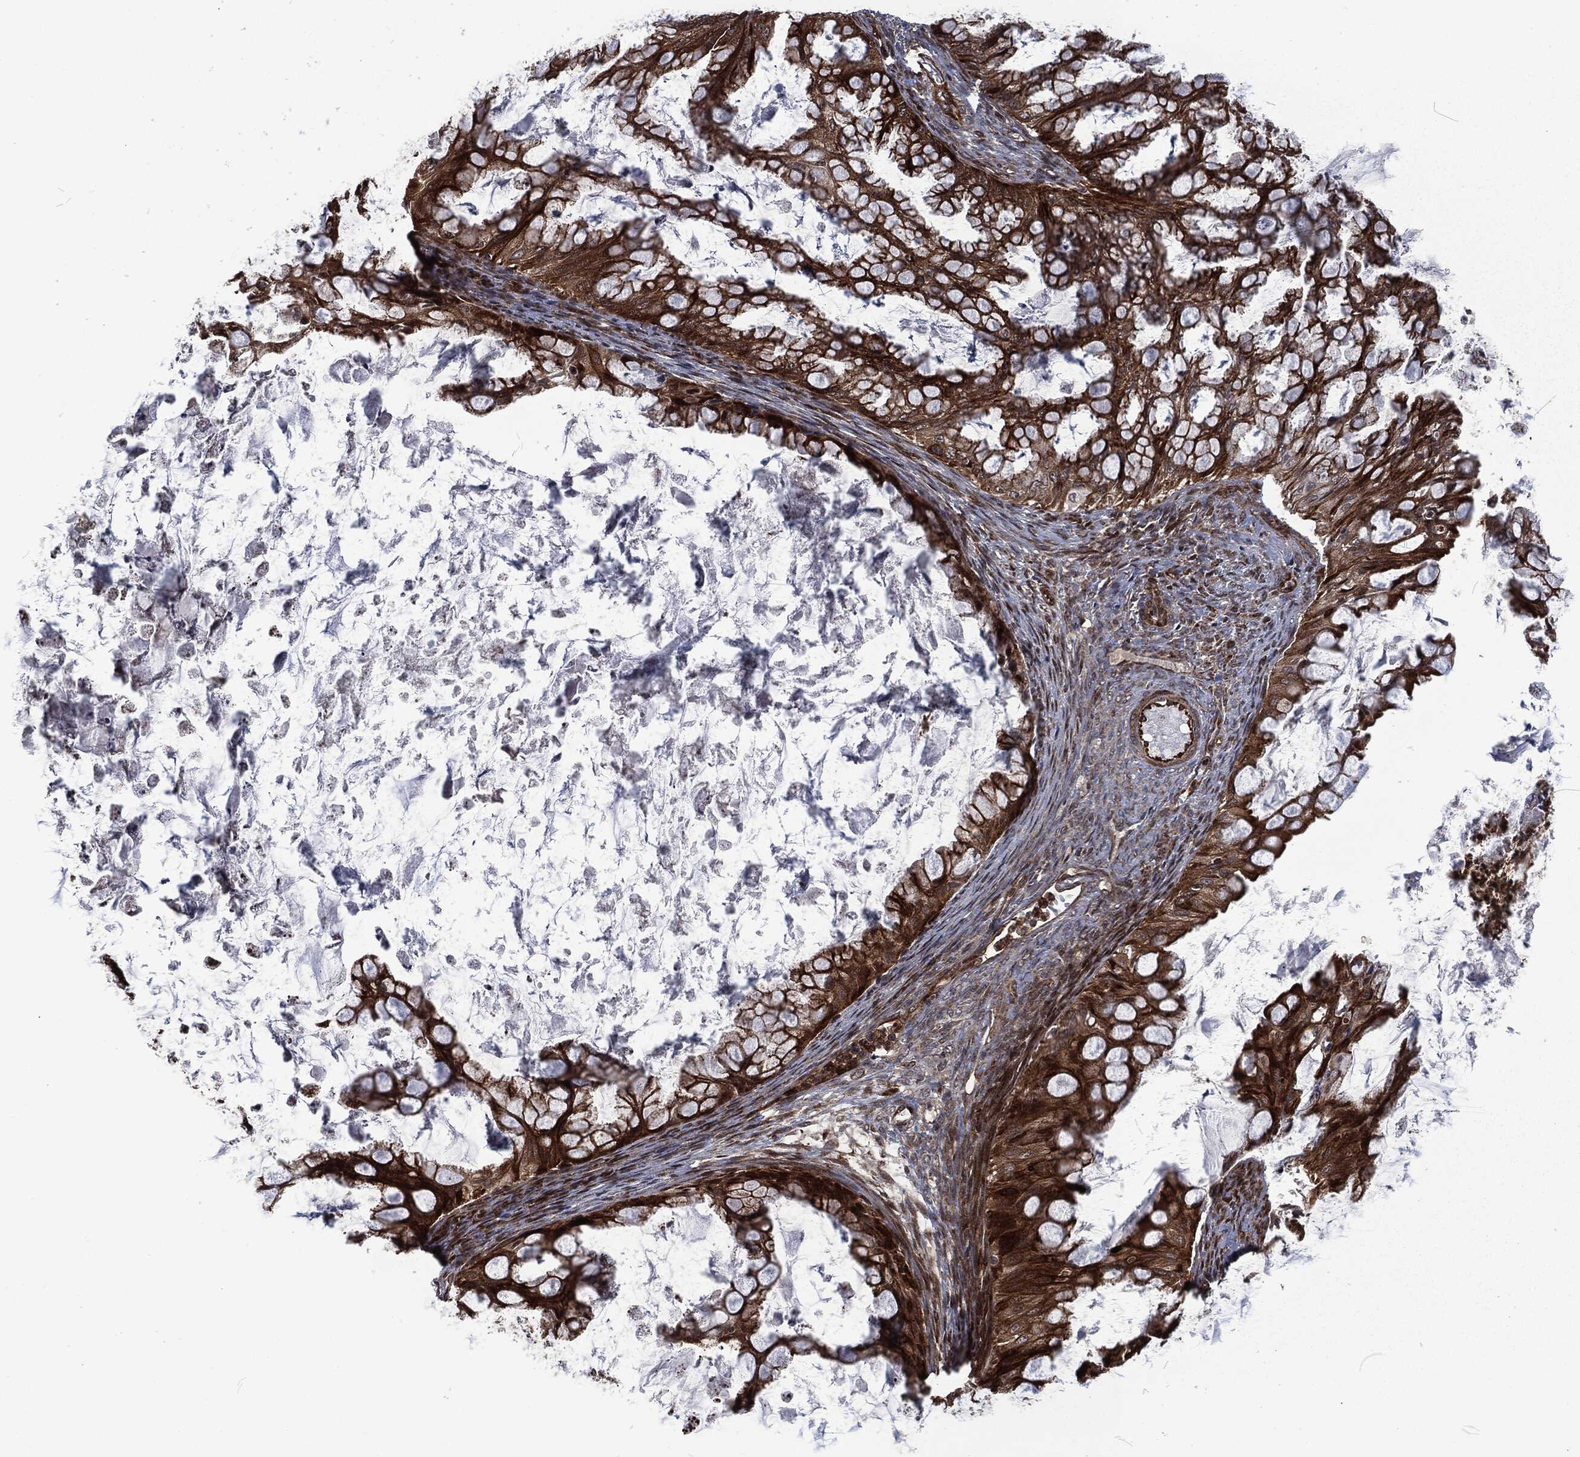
{"staining": {"intensity": "strong", "quantity": ">75%", "location": "cytoplasmic/membranous"}, "tissue": "ovarian cancer", "cell_type": "Tumor cells", "image_type": "cancer", "snomed": [{"axis": "morphology", "description": "Cystadenocarcinoma, mucinous, NOS"}, {"axis": "topography", "description": "Ovary"}], "caption": "Tumor cells demonstrate strong cytoplasmic/membranous staining in approximately >75% of cells in ovarian cancer.", "gene": "CMPK2", "patient": {"sex": "female", "age": 35}}